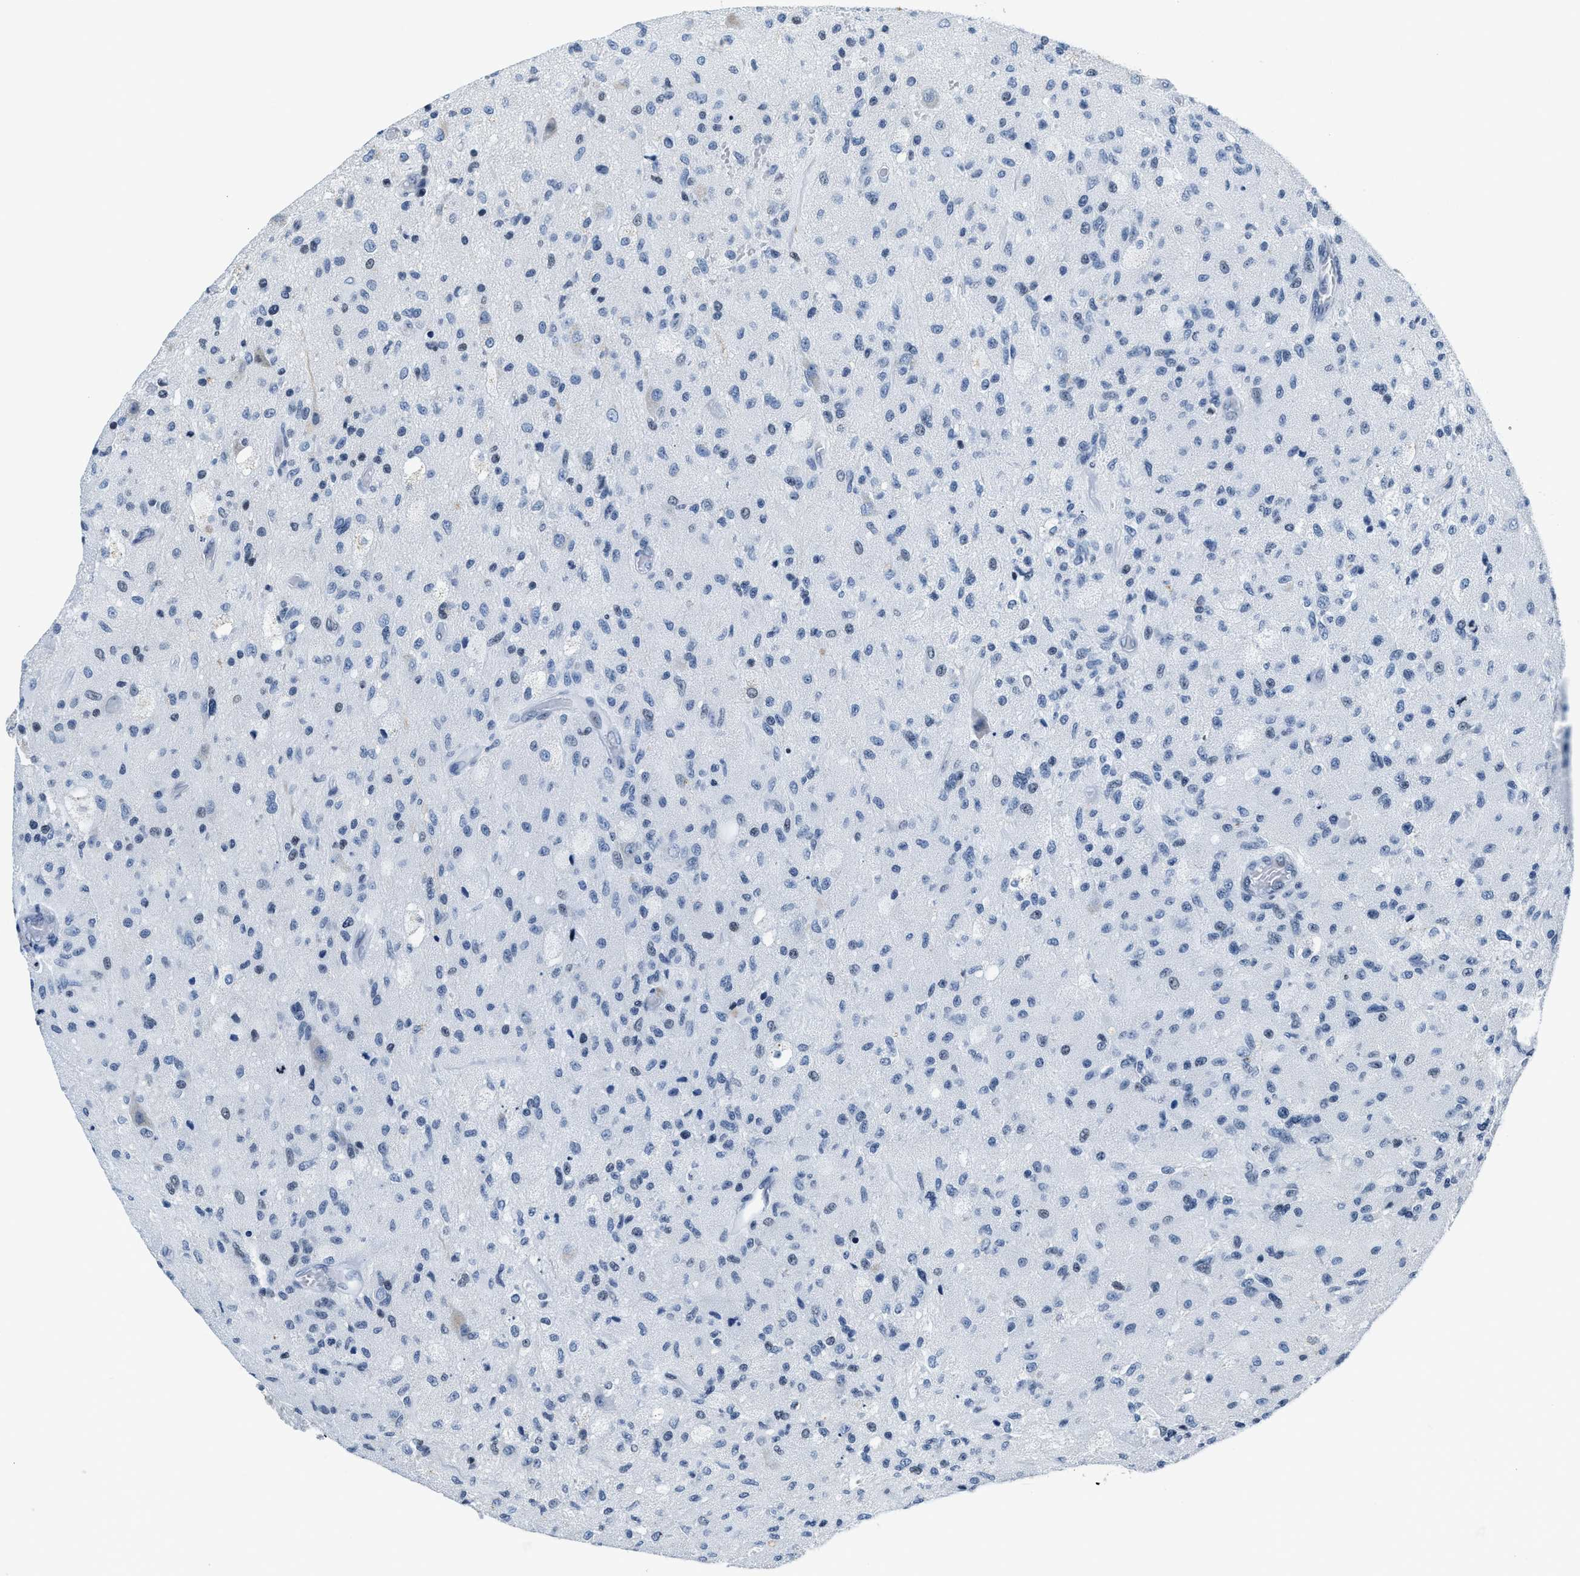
{"staining": {"intensity": "negative", "quantity": "none", "location": "none"}, "tissue": "glioma", "cell_type": "Tumor cells", "image_type": "cancer", "snomed": [{"axis": "morphology", "description": "Normal tissue, NOS"}, {"axis": "morphology", "description": "Glioma, malignant, High grade"}, {"axis": "topography", "description": "Cerebral cortex"}], "caption": "Immunohistochemistry of human glioma demonstrates no positivity in tumor cells.", "gene": "ASZ1", "patient": {"sex": "male", "age": 77}}